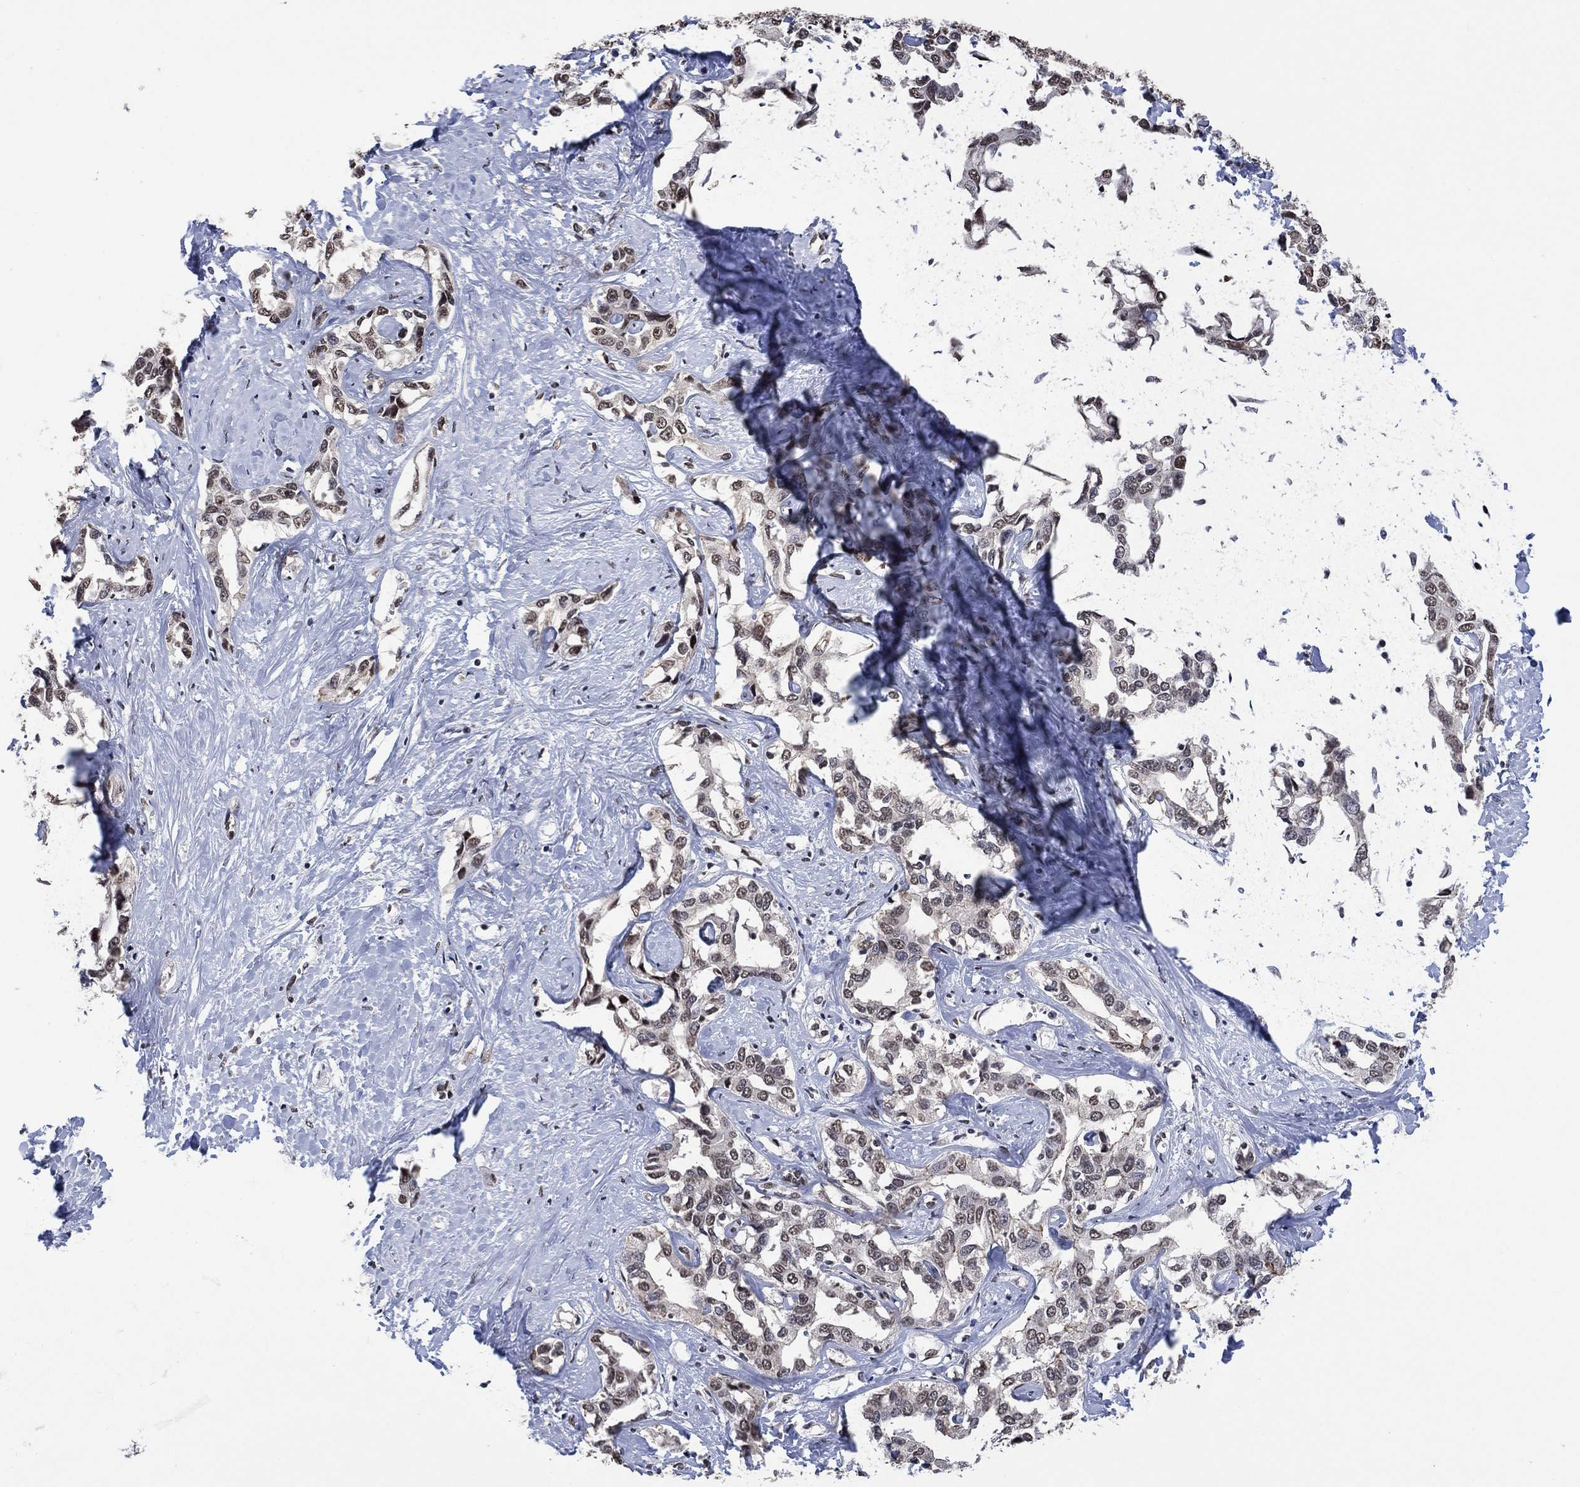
{"staining": {"intensity": "weak", "quantity": "<25%", "location": "nuclear"}, "tissue": "liver cancer", "cell_type": "Tumor cells", "image_type": "cancer", "snomed": [{"axis": "morphology", "description": "Cholangiocarcinoma"}, {"axis": "topography", "description": "Liver"}], "caption": "The image demonstrates no significant expression in tumor cells of liver cholangiocarcinoma.", "gene": "EHMT1", "patient": {"sex": "male", "age": 59}}